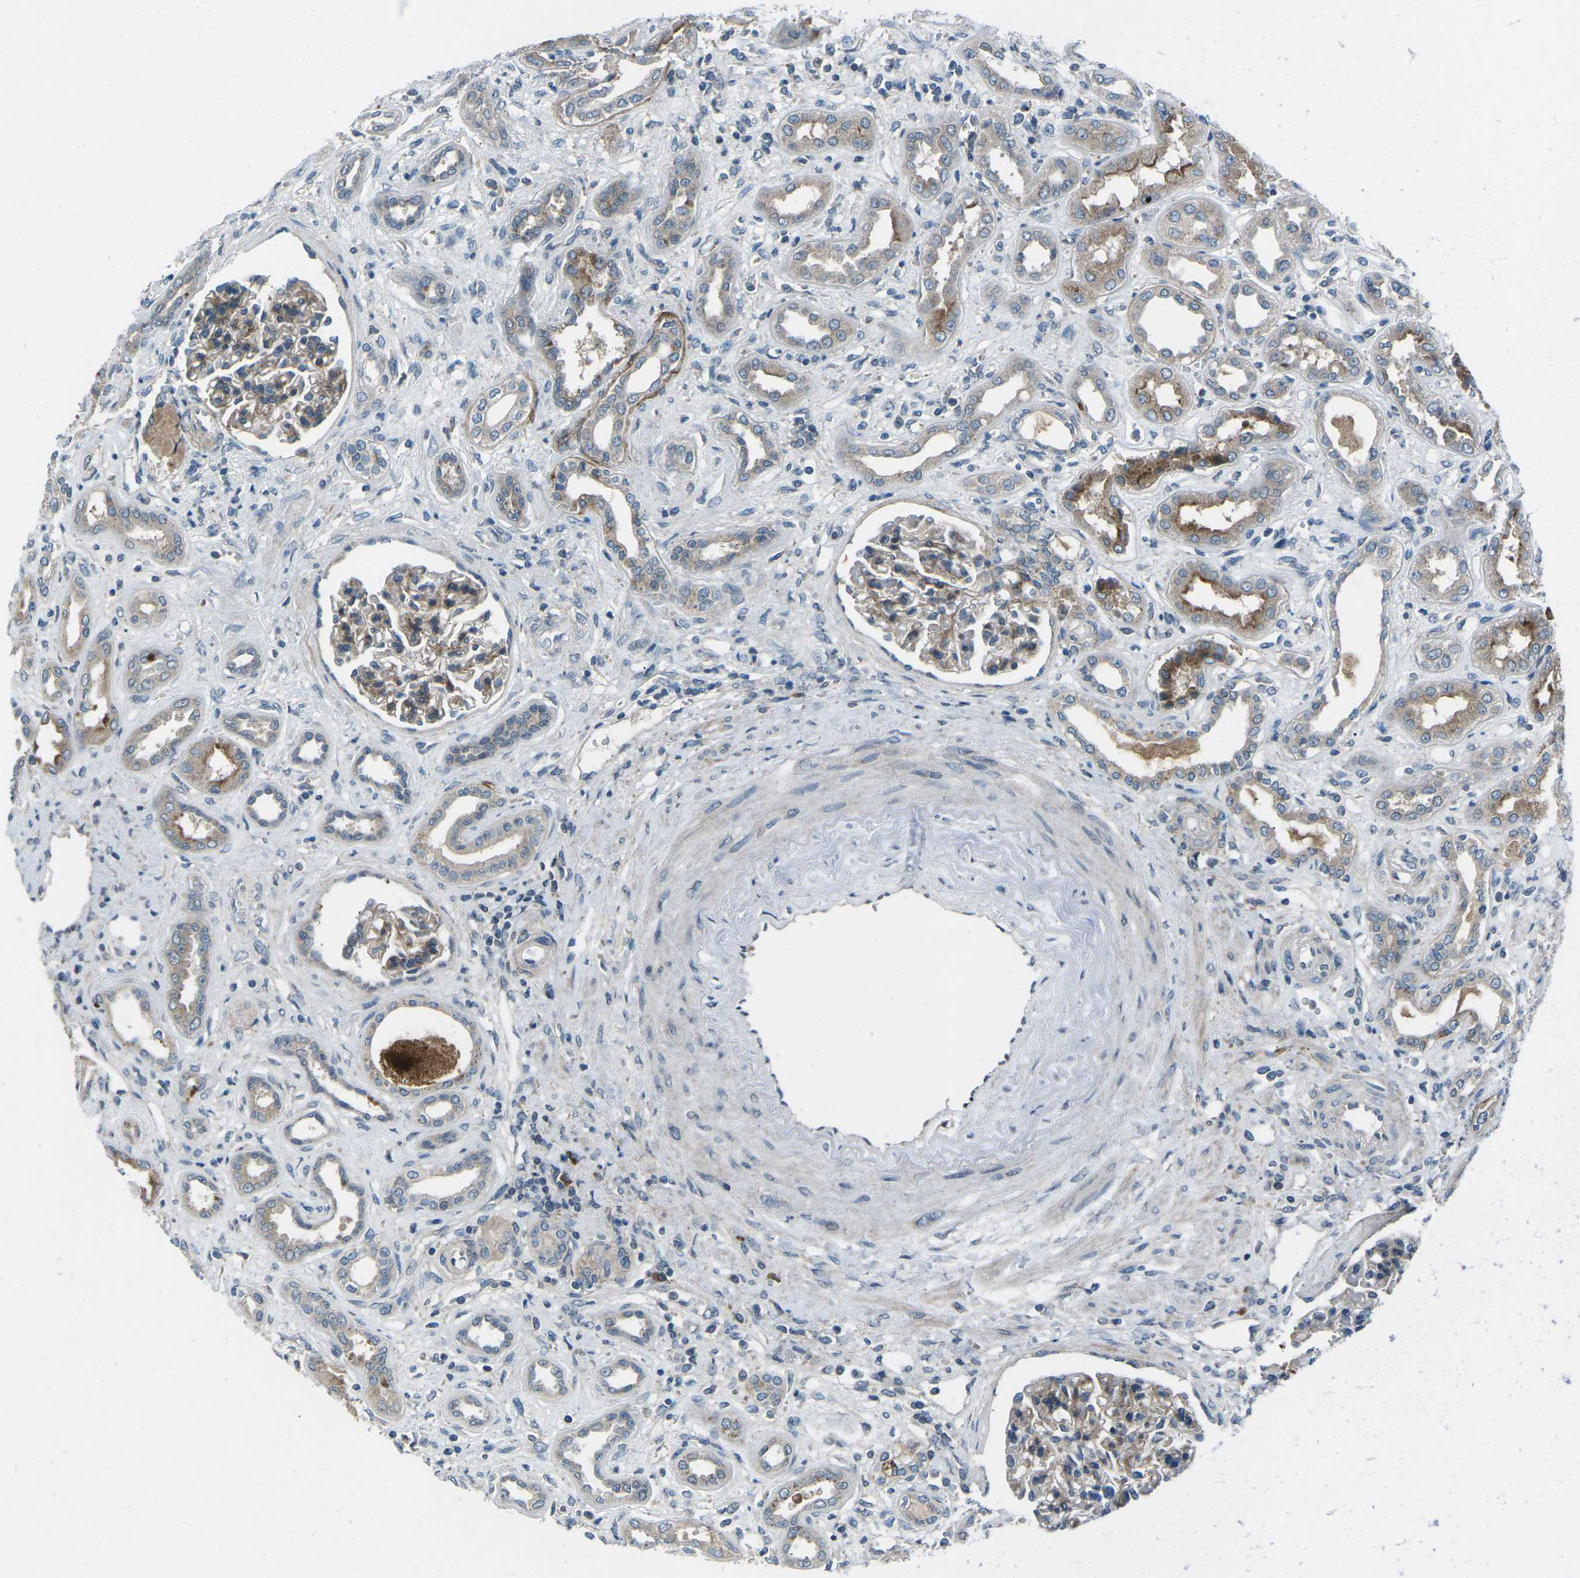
{"staining": {"intensity": "moderate", "quantity": "25%-75%", "location": "cytoplasmic/membranous"}, "tissue": "kidney", "cell_type": "Cells in glomeruli", "image_type": "normal", "snomed": [{"axis": "morphology", "description": "Normal tissue, NOS"}, {"axis": "topography", "description": "Kidney"}], "caption": "A brown stain shows moderate cytoplasmic/membranous expression of a protein in cells in glomeruli of normal human kidney.", "gene": "CDK16", "patient": {"sex": "male", "age": 59}}